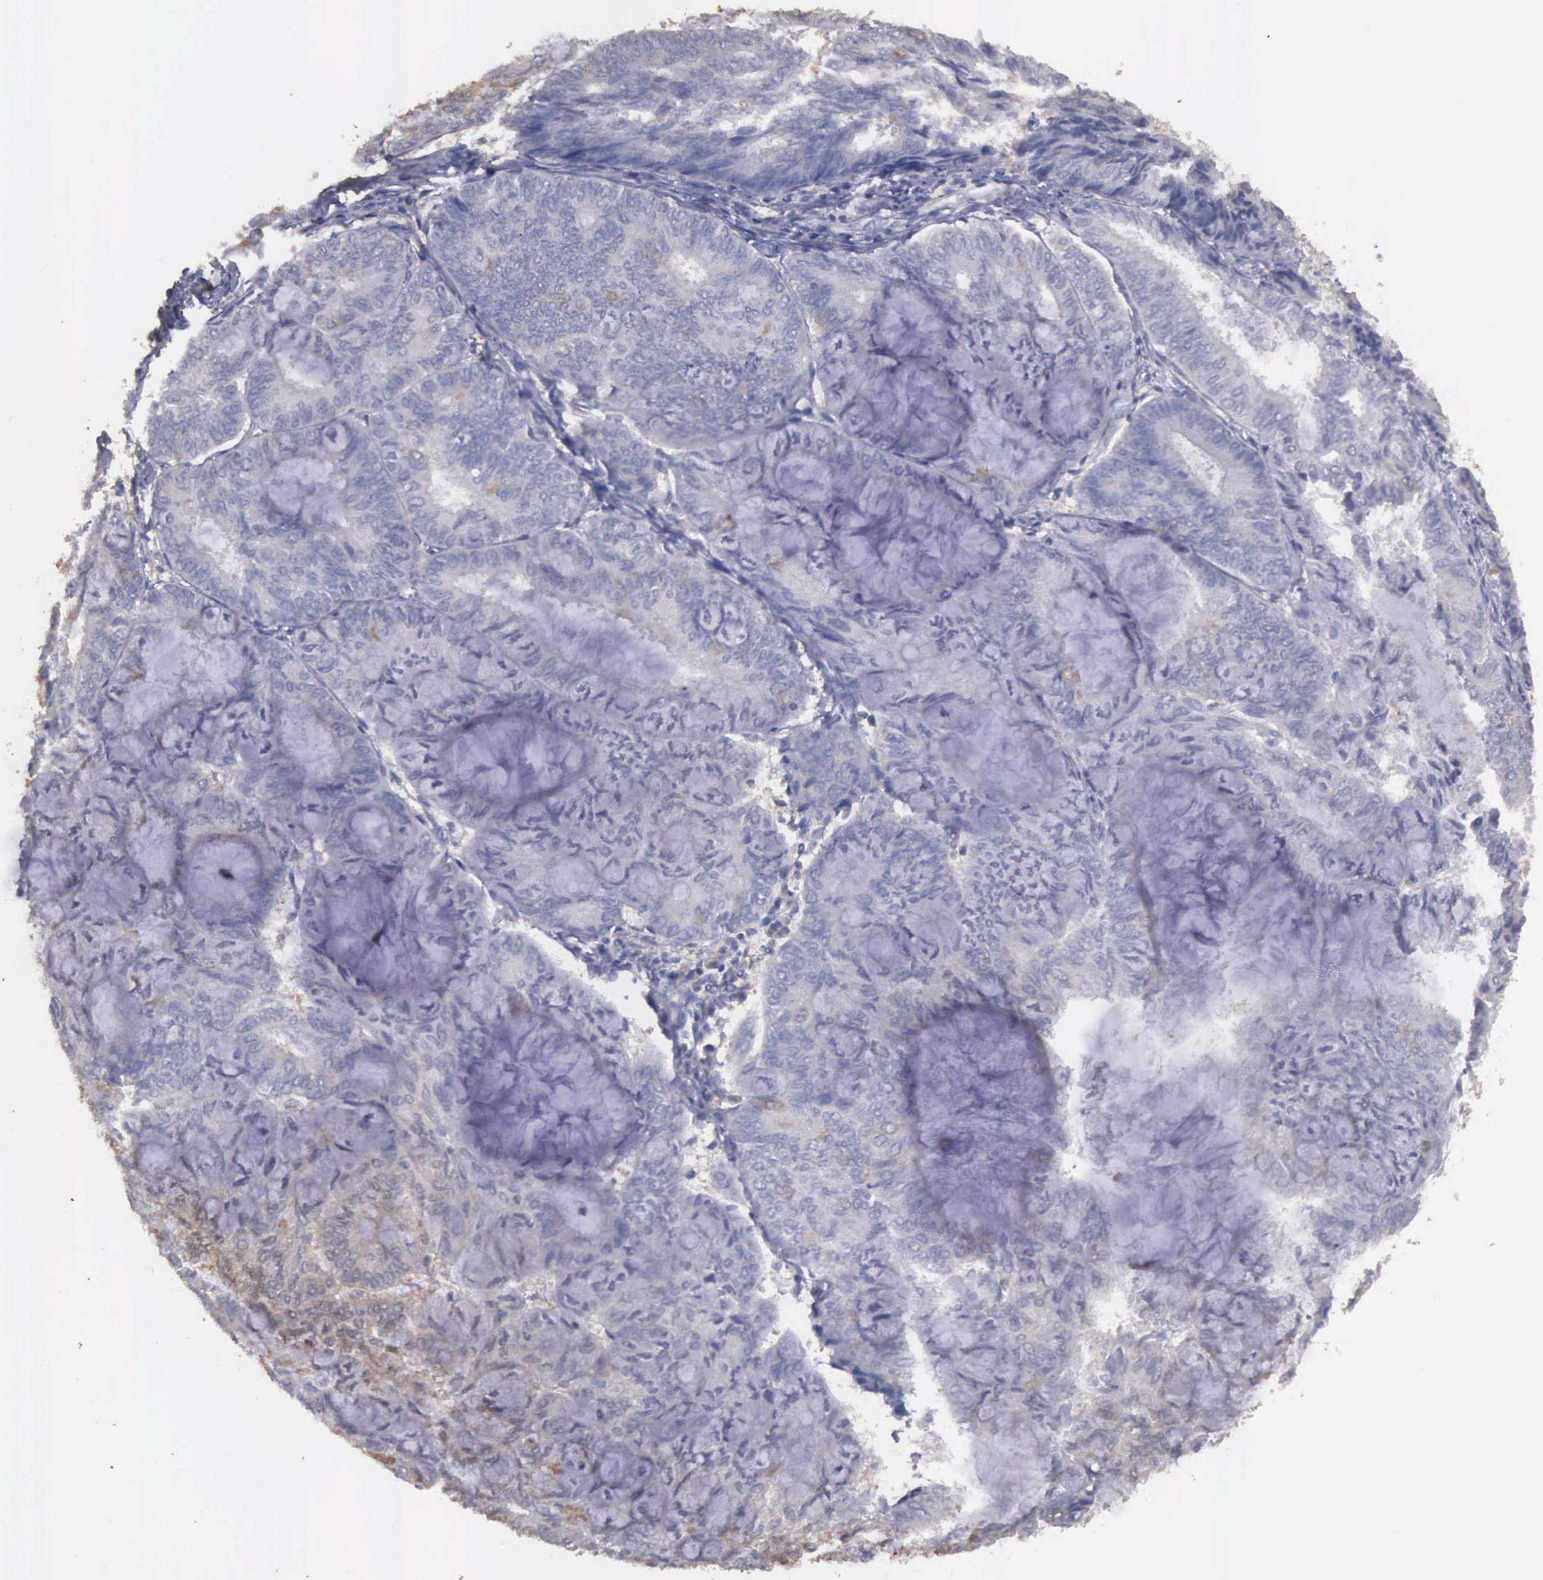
{"staining": {"intensity": "negative", "quantity": "none", "location": "none"}, "tissue": "endometrial cancer", "cell_type": "Tumor cells", "image_type": "cancer", "snomed": [{"axis": "morphology", "description": "Adenocarcinoma, NOS"}, {"axis": "topography", "description": "Endometrium"}], "caption": "Protein analysis of adenocarcinoma (endometrial) displays no significant positivity in tumor cells. (DAB (3,3'-diaminobenzidine) IHC with hematoxylin counter stain).", "gene": "ENO3", "patient": {"sex": "female", "age": 59}}